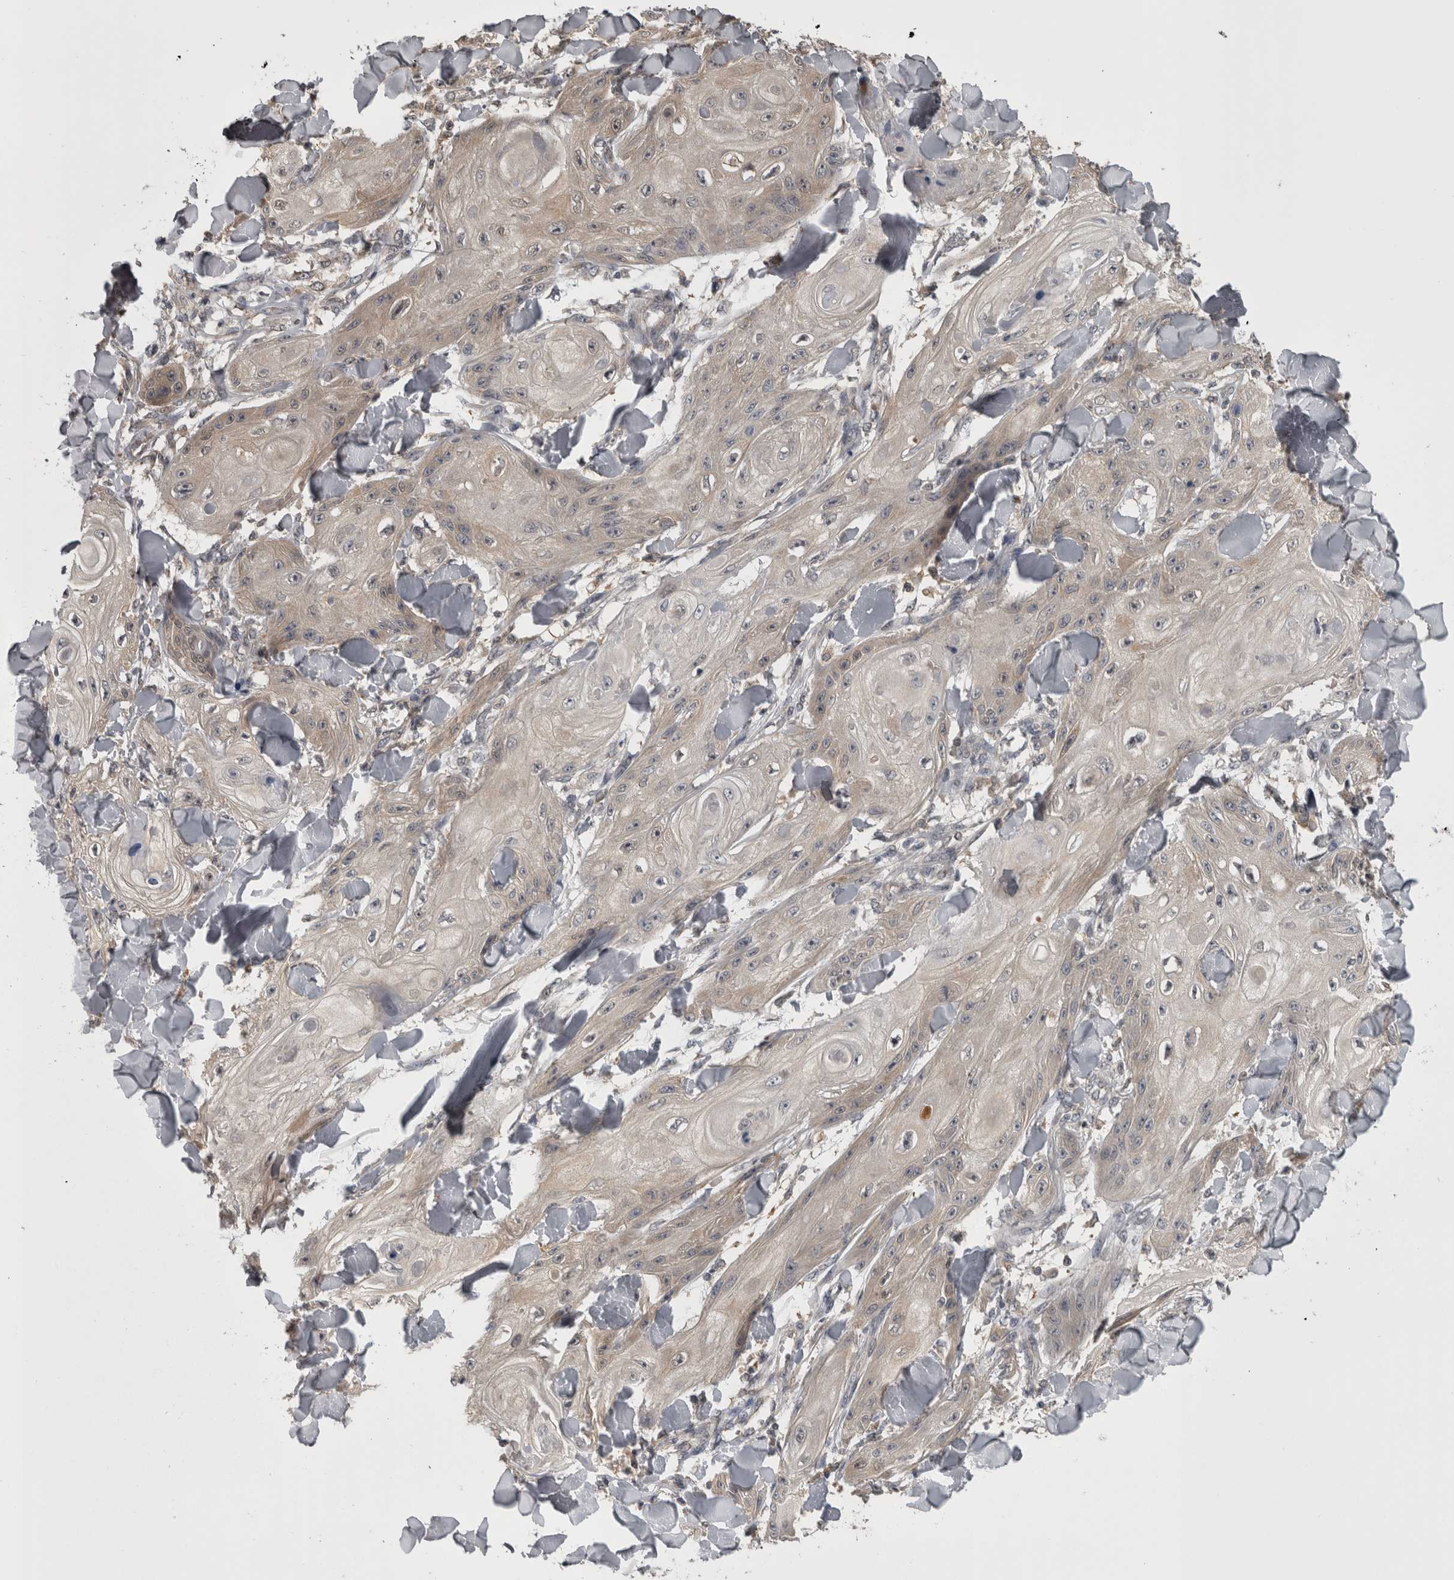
{"staining": {"intensity": "weak", "quantity": "25%-75%", "location": "cytoplasmic/membranous"}, "tissue": "skin cancer", "cell_type": "Tumor cells", "image_type": "cancer", "snomed": [{"axis": "morphology", "description": "Squamous cell carcinoma, NOS"}, {"axis": "topography", "description": "Skin"}], "caption": "Weak cytoplasmic/membranous expression is present in approximately 25%-75% of tumor cells in skin squamous cell carcinoma. Nuclei are stained in blue.", "gene": "APRT", "patient": {"sex": "male", "age": 74}}